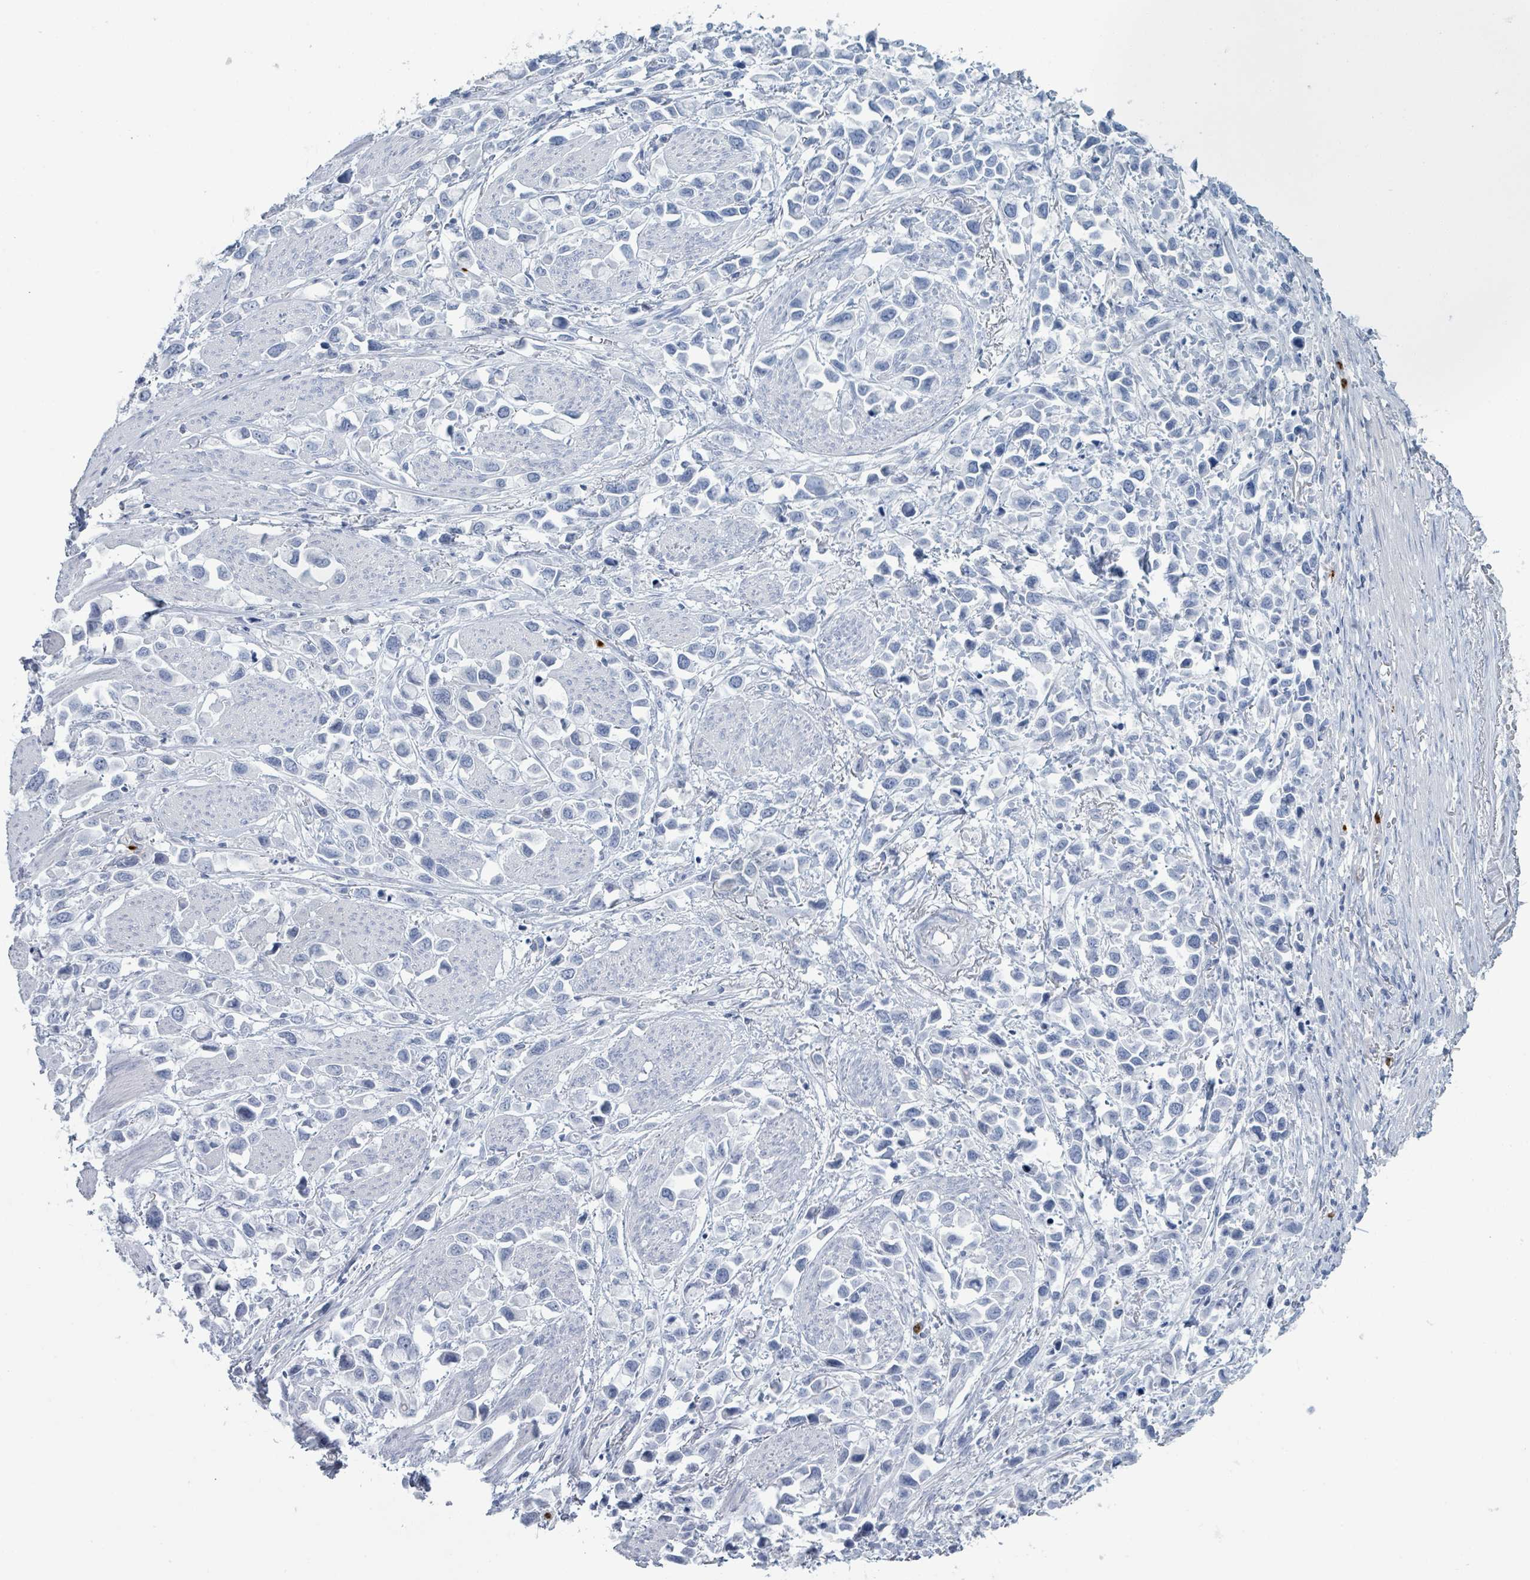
{"staining": {"intensity": "negative", "quantity": "none", "location": "none"}, "tissue": "stomach cancer", "cell_type": "Tumor cells", "image_type": "cancer", "snomed": [{"axis": "morphology", "description": "Adenocarcinoma, NOS"}, {"axis": "topography", "description": "Stomach"}], "caption": "An immunohistochemistry histopathology image of adenocarcinoma (stomach) is shown. There is no staining in tumor cells of adenocarcinoma (stomach).", "gene": "DEFA4", "patient": {"sex": "female", "age": 81}}